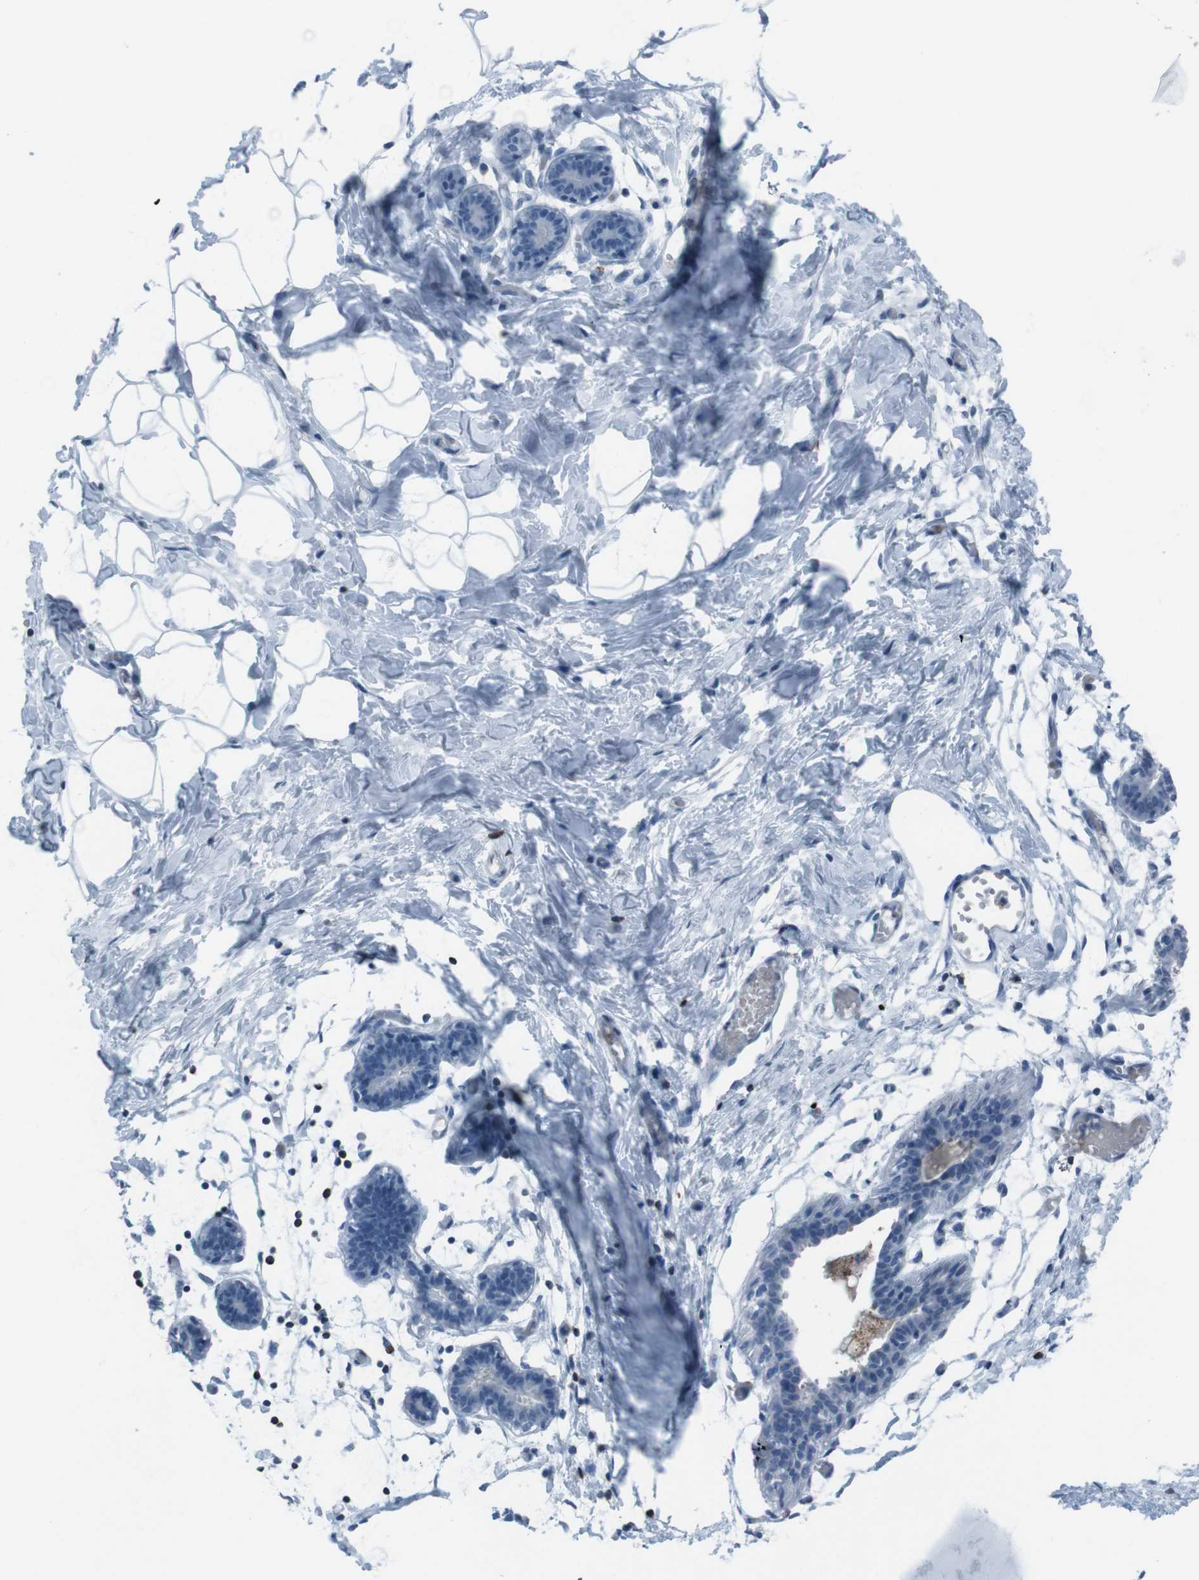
{"staining": {"intensity": "negative", "quantity": "none", "location": "none"}, "tissue": "breast", "cell_type": "Adipocytes", "image_type": "normal", "snomed": [{"axis": "morphology", "description": "Normal tissue, NOS"}, {"axis": "topography", "description": "Breast"}], "caption": "The image reveals no staining of adipocytes in benign breast. The staining is performed using DAB (3,3'-diaminobenzidine) brown chromogen with nuclei counter-stained in using hematoxylin.", "gene": "ST6GAL1", "patient": {"sex": "female", "age": 27}}